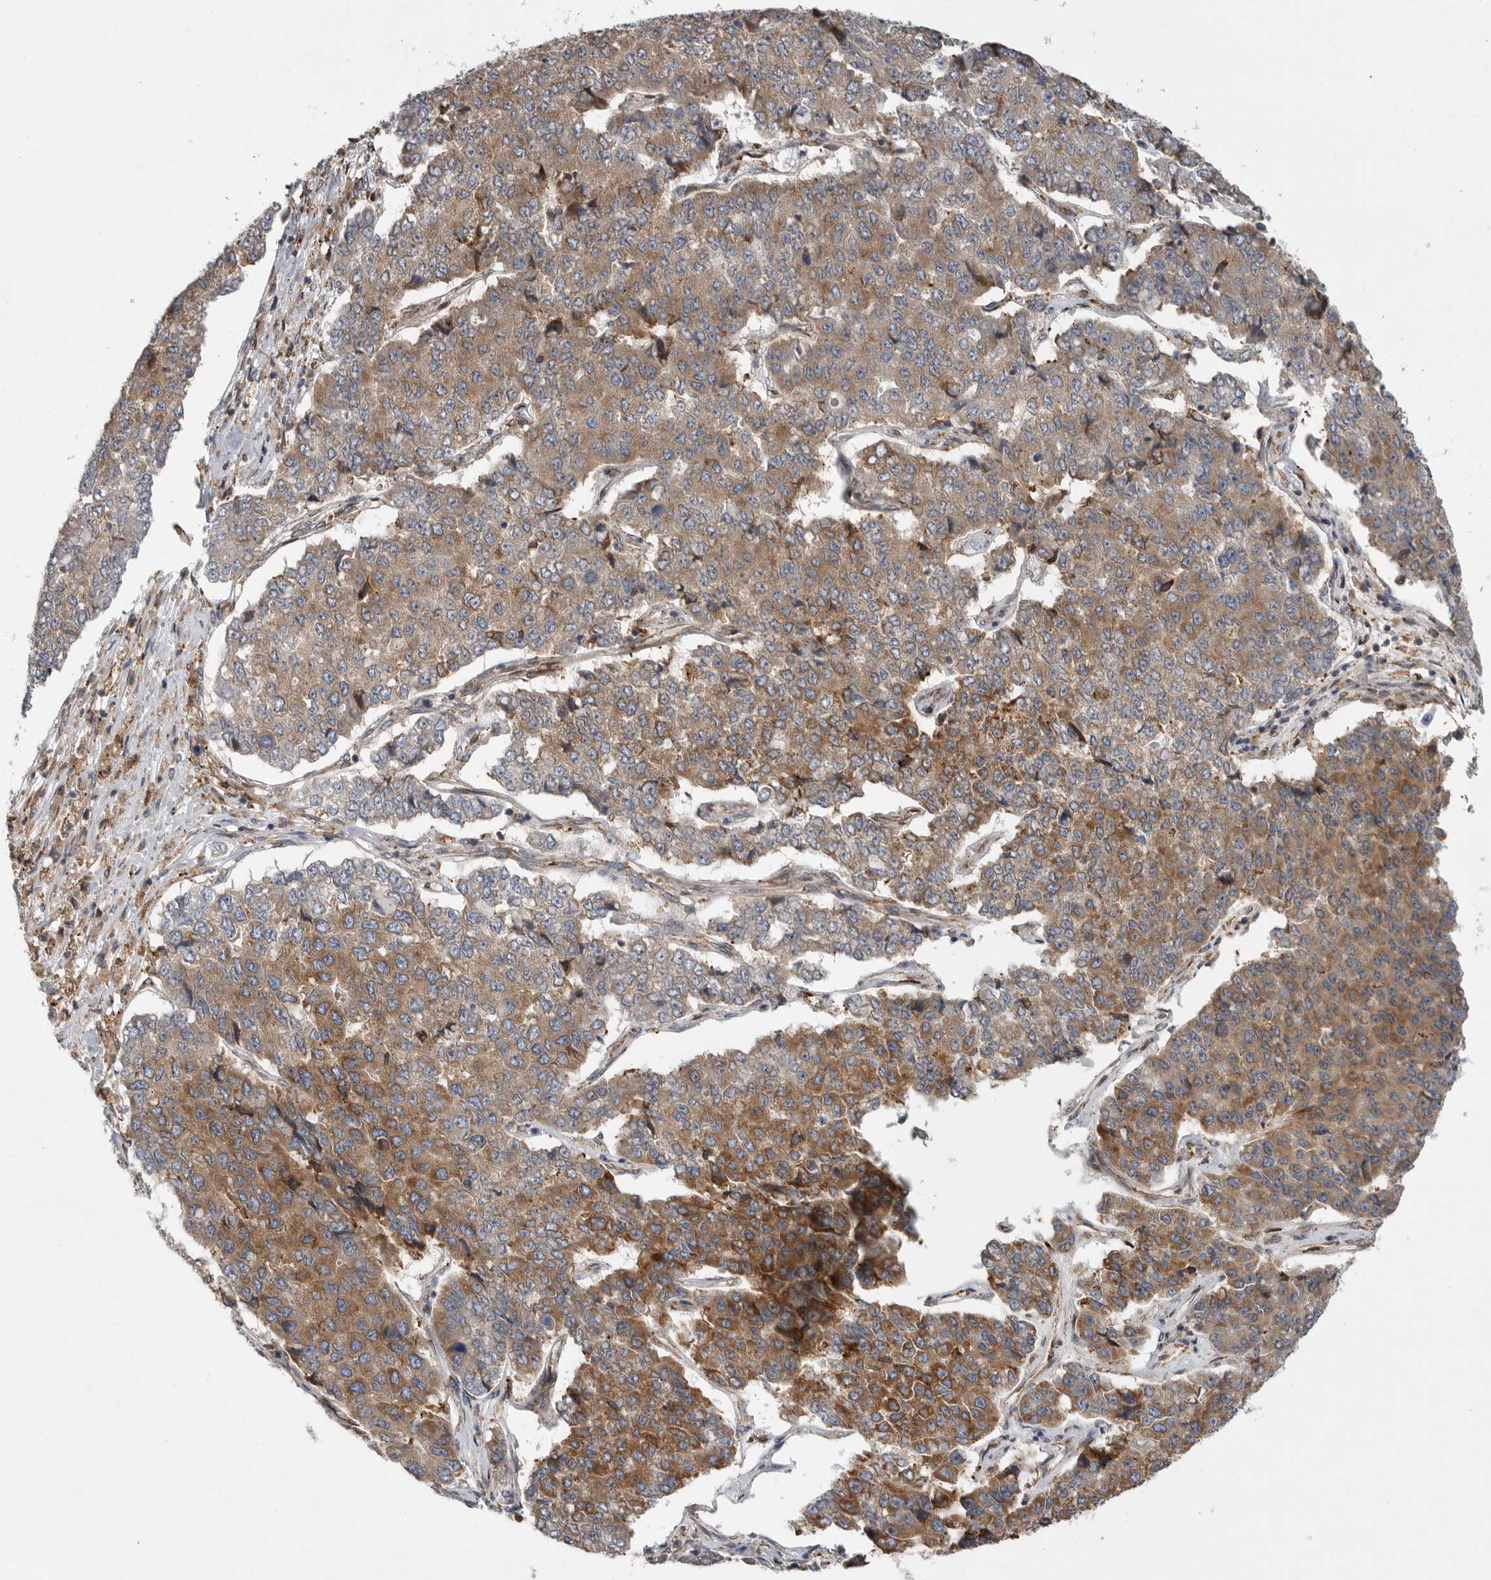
{"staining": {"intensity": "moderate", "quantity": ">75%", "location": "cytoplasmic/membranous"}, "tissue": "pancreatic cancer", "cell_type": "Tumor cells", "image_type": "cancer", "snomed": [{"axis": "morphology", "description": "Adenocarcinoma, NOS"}, {"axis": "topography", "description": "Pancreas"}], "caption": "High-magnification brightfield microscopy of pancreatic adenocarcinoma stained with DAB (brown) and counterstained with hematoxylin (blue). tumor cells exhibit moderate cytoplasmic/membranous positivity is identified in approximately>75% of cells. (DAB IHC, brown staining for protein, blue staining for nuclei).", "gene": "GANAB", "patient": {"sex": "male", "age": 50}}